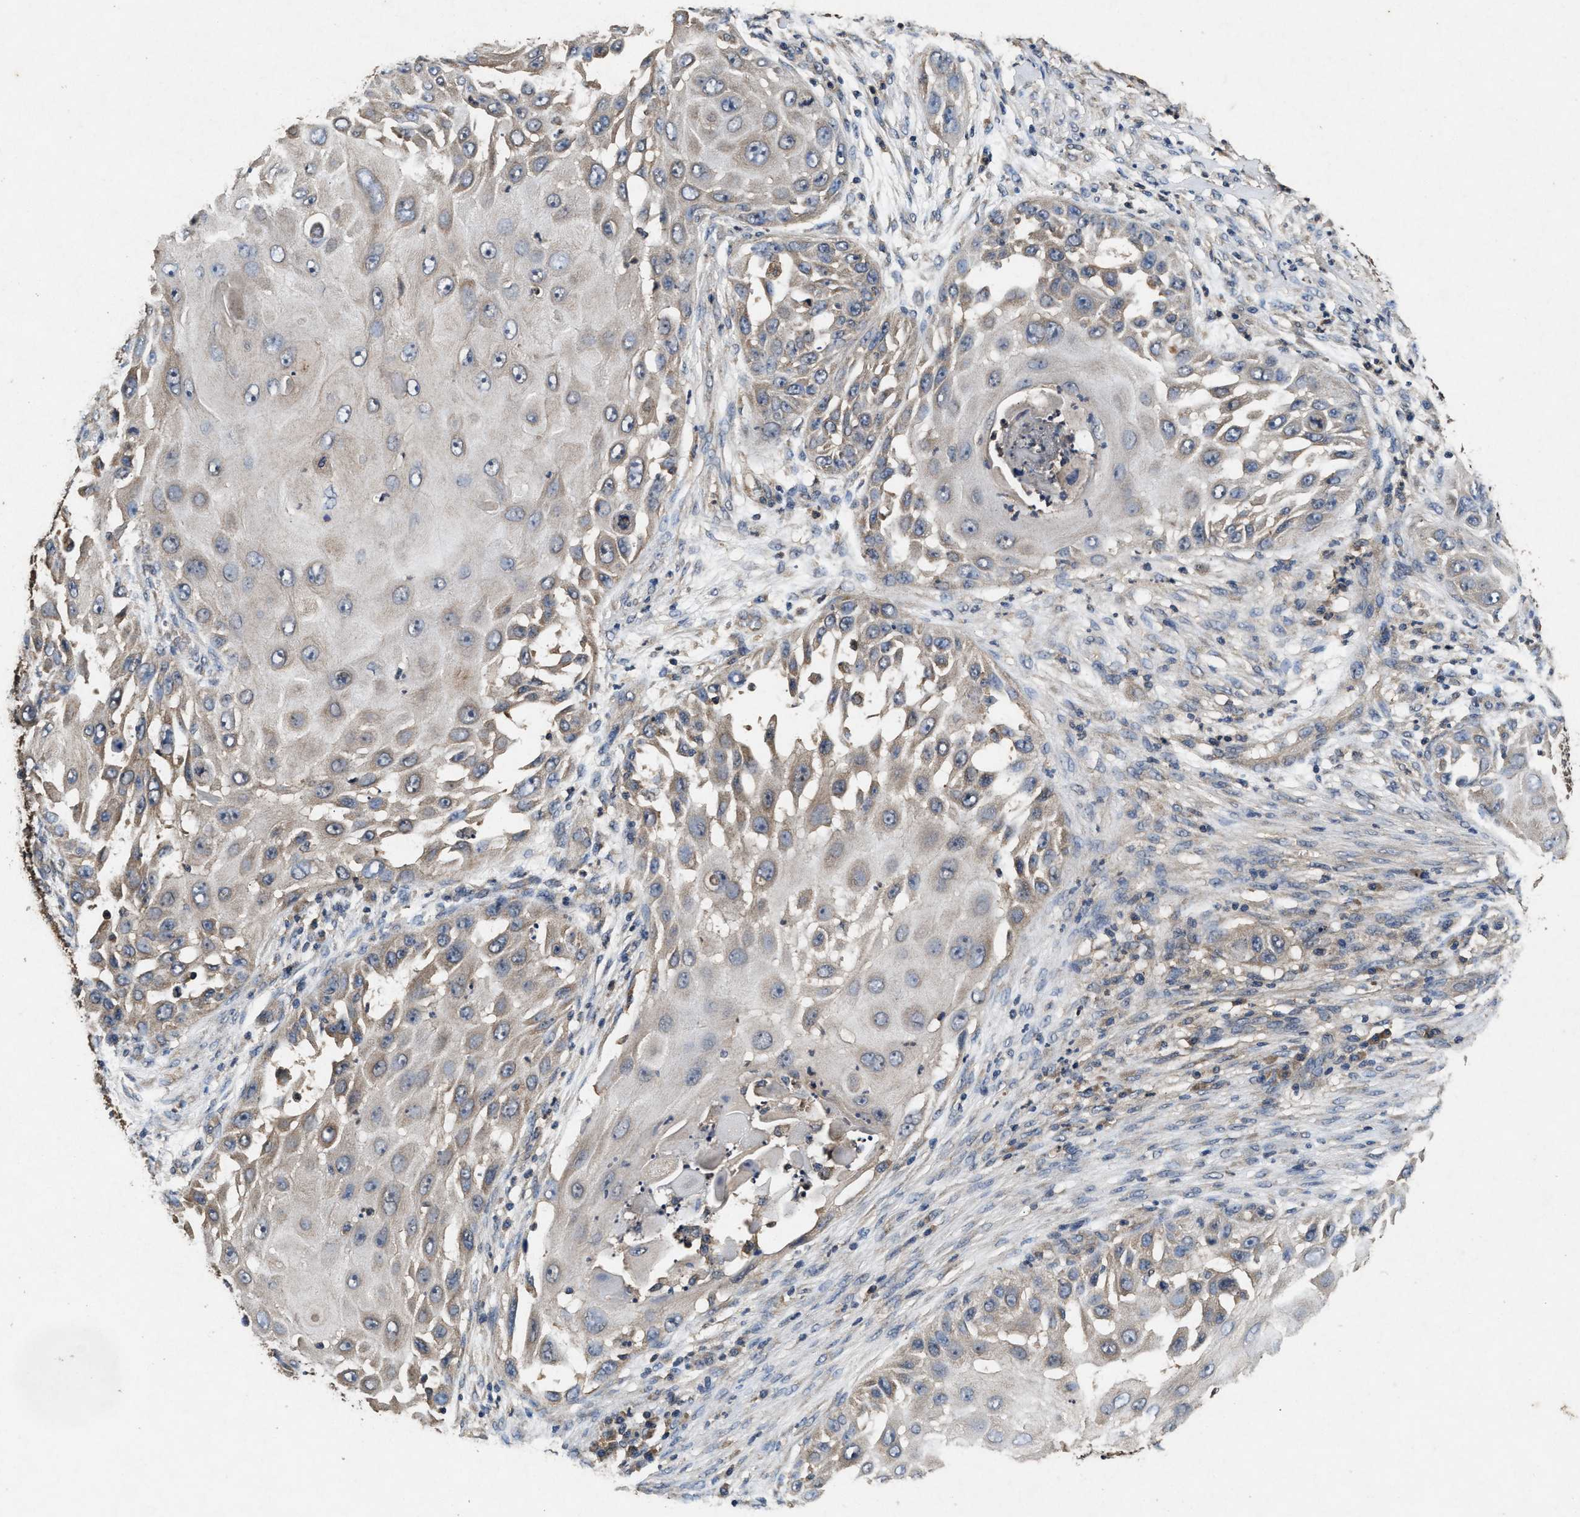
{"staining": {"intensity": "moderate", "quantity": "<25%", "location": "cytoplasmic/membranous"}, "tissue": "skin cancer", "cell_type": "Tumor cells", "image_type": "cancer", "snomed": [{"axis": "morphology", "description": "Squamous cell carcinoma, NOS"}, {"axis": "topography", "description": "Skin"}], "caption": "Immunohistochemistry (IHC) (DAB (3,3'-diaminobenzidine)) staining of squamous cell carcinoma (skin) shows moderate cytoplasmic/membranous protein positivity in approximately <25% of tumor cells. (brown staining indicates protein expression, while blue staining denotes nuclei).", "gene": "PDAP1", "patient": {"sex": "female", "age": 44}}